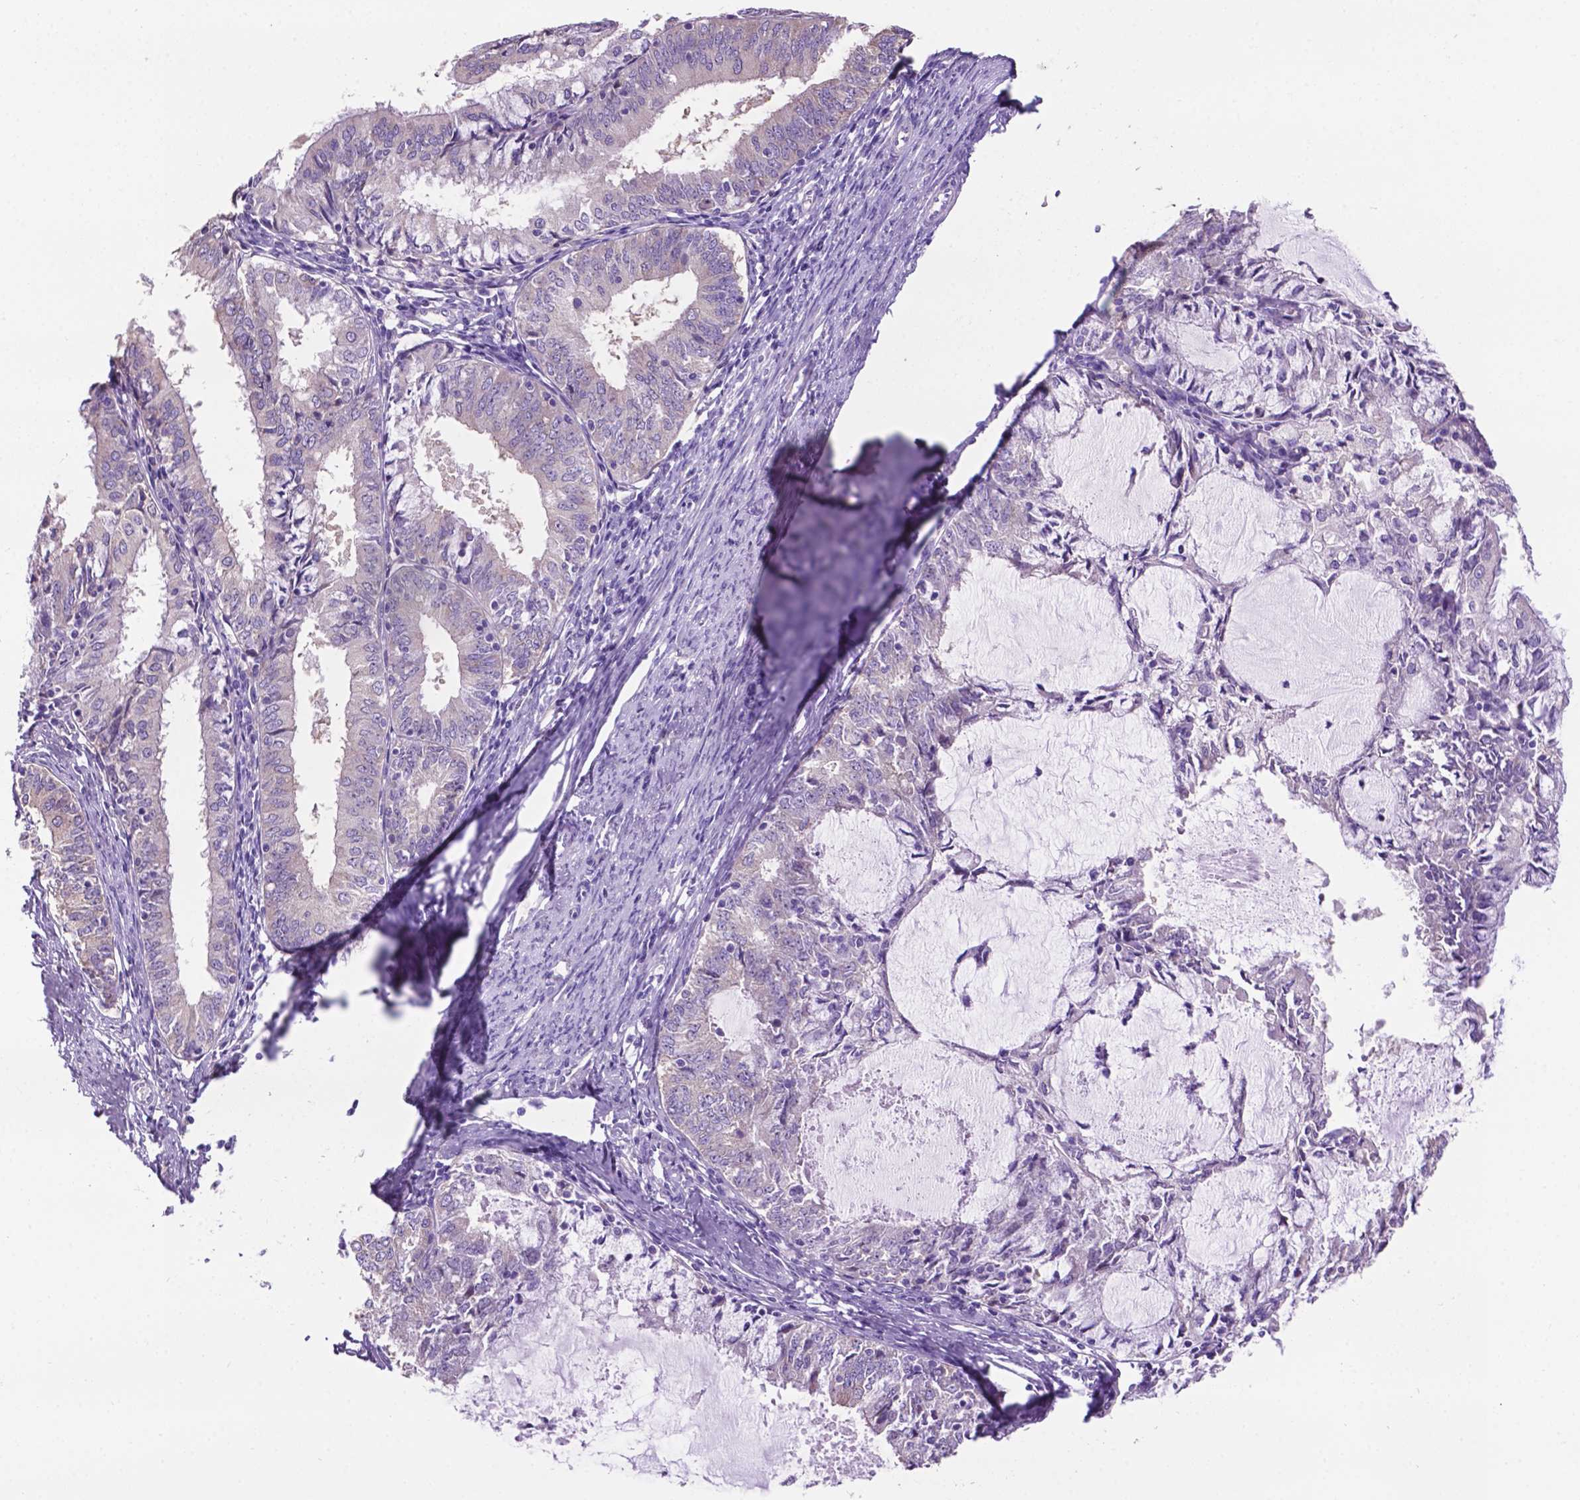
{"staining": {"intensity": "negative", "quantity": "none", "location": "none"}, "tissue": "endometrial cancer", "cell_type": "Tumor cells", "image_type": "cancer", "snomed": [{"axis": "morphology", "description": "Adenocarcinoma, NOS"}, {"axis": "topography", "description": "Endometrium"}], "caption": "The micrograph exhibits no staining of tumor cells in adenocarcinoma (endometrial).", "gene": "SPDYA", "patient": {"sex": "female", "age": 57}}